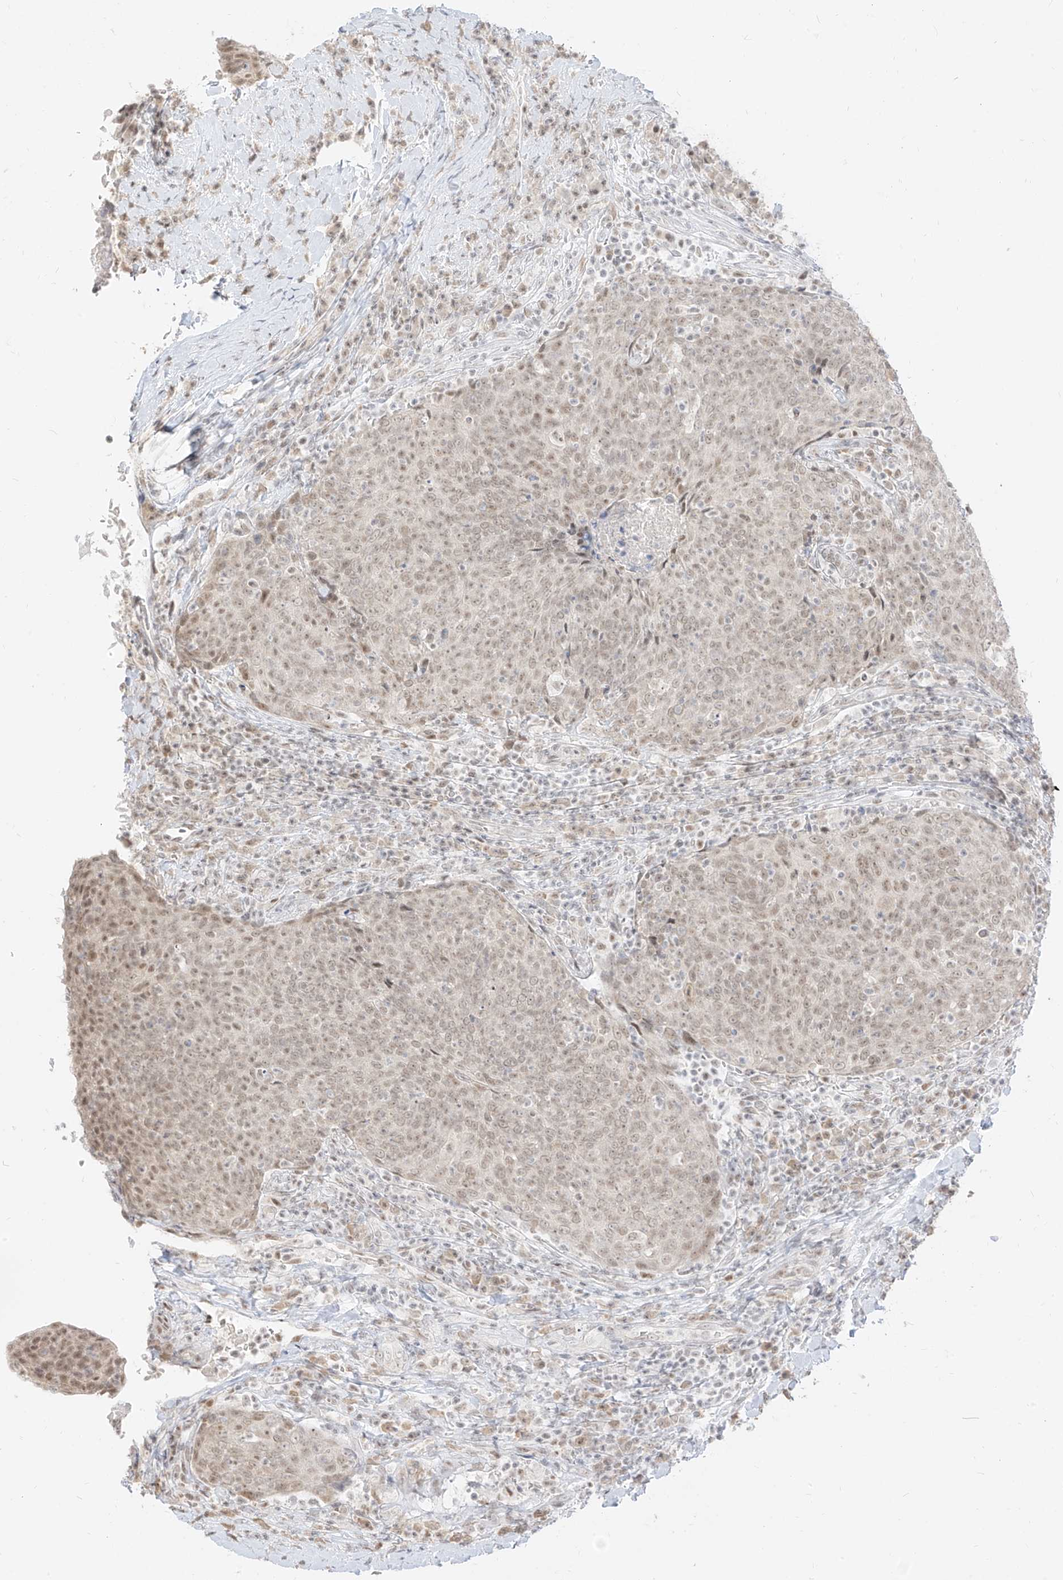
{"staining": {"intensity": "weak", "quantity": ">75%", "location": "nuclear"}, "tissue": "head and neck cancer", "cell_type": "Tumor cells", "image_type": "cancer", "snomed": [{"axis": "morphology", "description": "Squamous cell carcinoma, NOS"}, {"axis": "morphology", "description": "Squamous cell carcinoma, metastatic, NOS"}, {"axis": "topography", "description": "Lymph node"}, {"axis": "topography", "description": "Head-Neck"}], "caption": "Protein staining demonstrates weak nuclear positivity in about >75% of tumor cells in metastatic squamous cell carcinoma (head and neck). The staining was performed using DAB to visualize the protein expression in brown, while the nuclei were stained in blue with hematoxylin (Magnification: 20x).", "gene": "SUPT5H", "patient": {"sex": "male", "age": 62}}